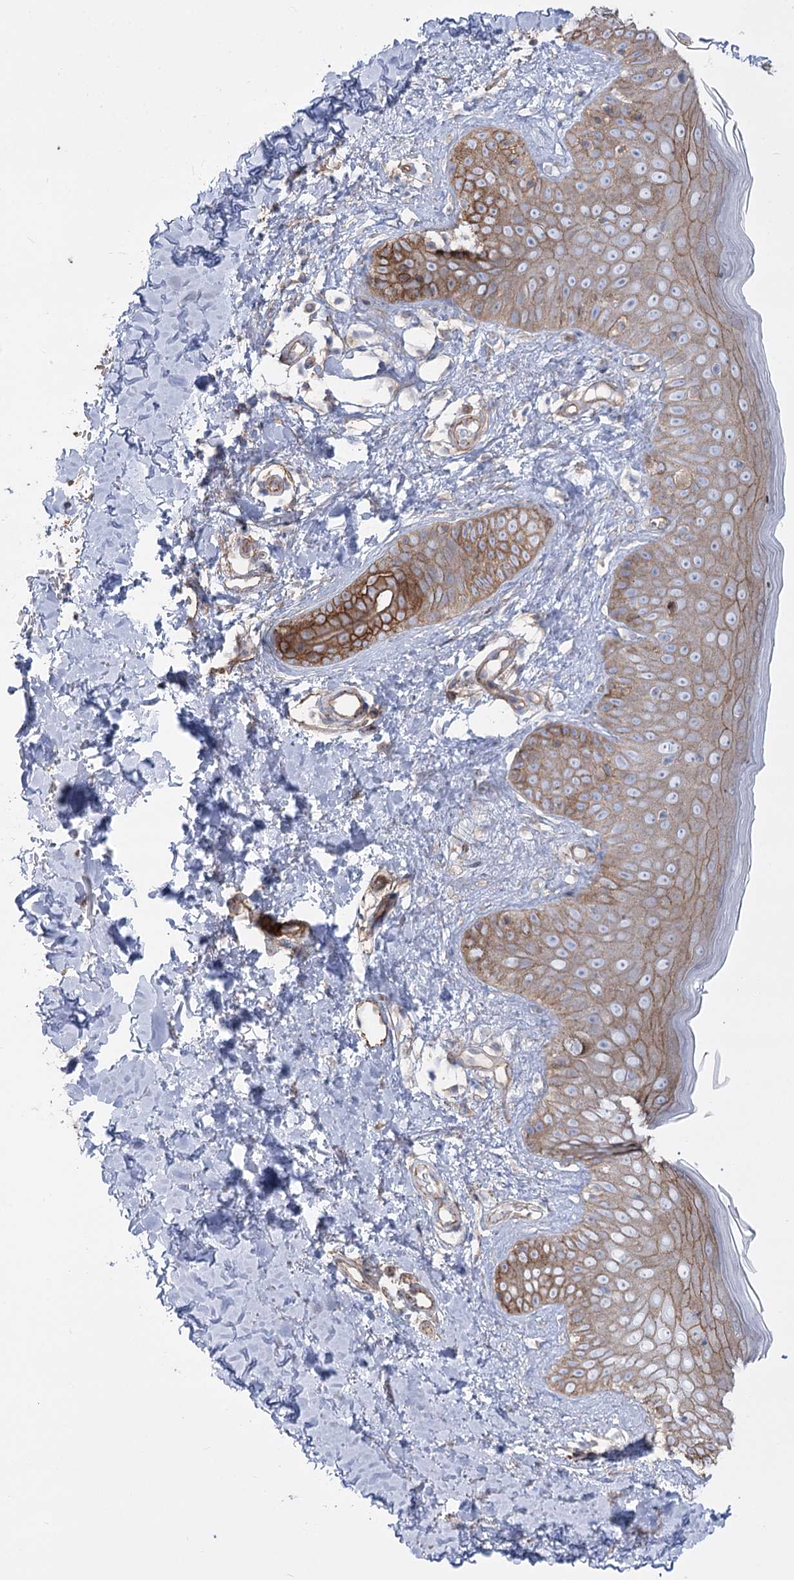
{"staining": {"intensity": "weak", "quantity": ">75%", "location": "cytoplasmic/membranous"}, "tissue": "skin", "cell_type": "Fibroblasts", "image_type": "normal", "snomed": [{"axis": "morphology", "description": "Normal tissue, NOS"}, {"axis": "topography", "description": "Skin"}], "caption": "Fibroblasts show low levels of weak cytoplasmic/membranous expression in approximately >75% of cells in benign human skin. Using DAB (brown) and hematoxylin (blue) stains, captured at high magnification using brightfield microscopy.", "gene": "PLEKHA5", "patient": {"sex": "male", "age": 52}}